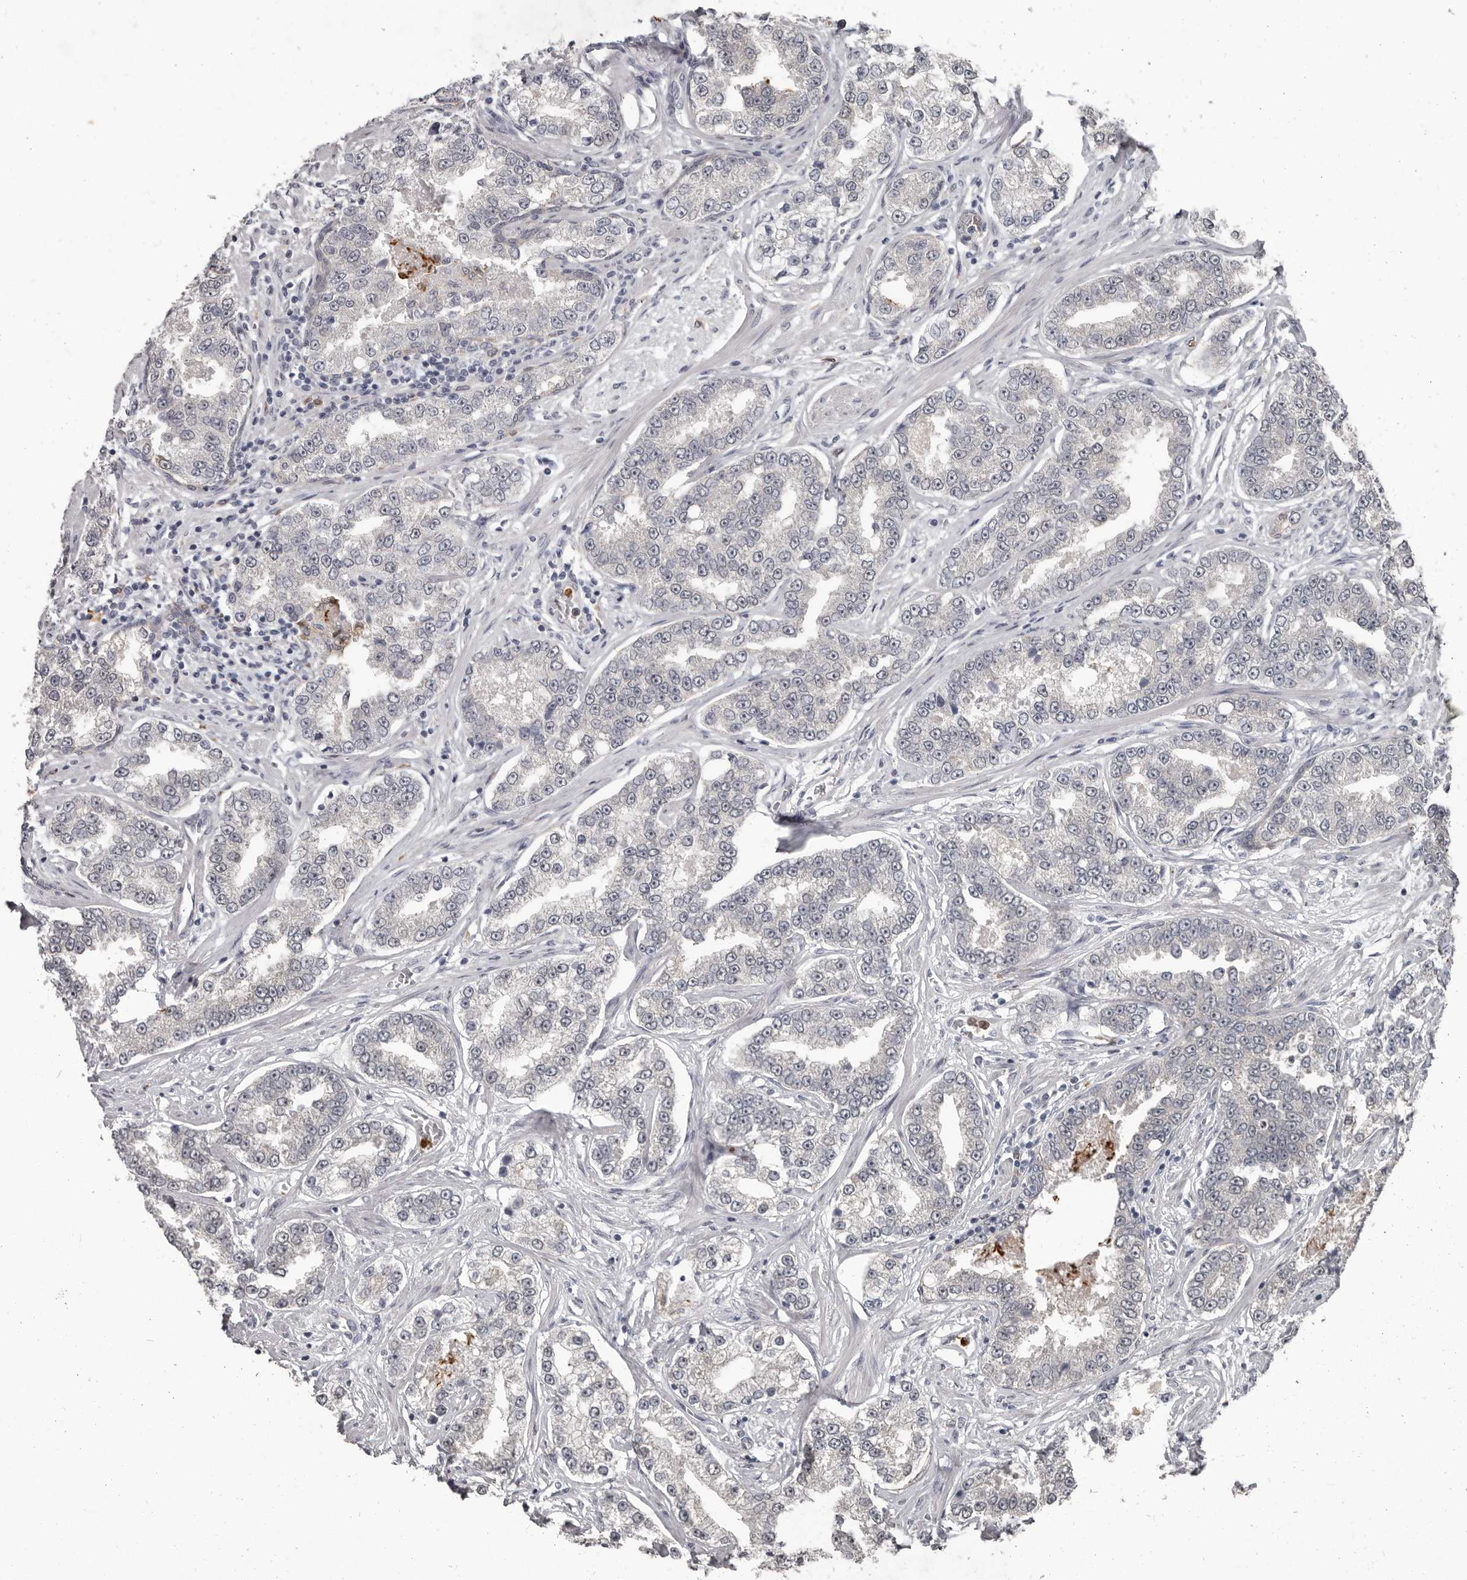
{"staining": {"intensity": "negative", "quantity": "none", "location": "none"}, "tissue": "prostate cancer", "cell_type": "Tumor cells", "image_type": "cancer", "snomed": [{"axis": "morphology", "description": "Normal tissue, NOS"}, {"axis": "morphology", "description": "Adenocarcinoma, High grade"}, {"axis": "topography", "description": "Prostate"}], "caption": "The photomicrograph demonstrates no significant positivity in tumor cells of prostate cancer. (Brightfield microscopy of DAB (3,3'-diaminobenzidine) immunohistochemistry (IHC) at high magnification).", "gene": "GPR157", "patient": {"sex": "male", "age": 83}}